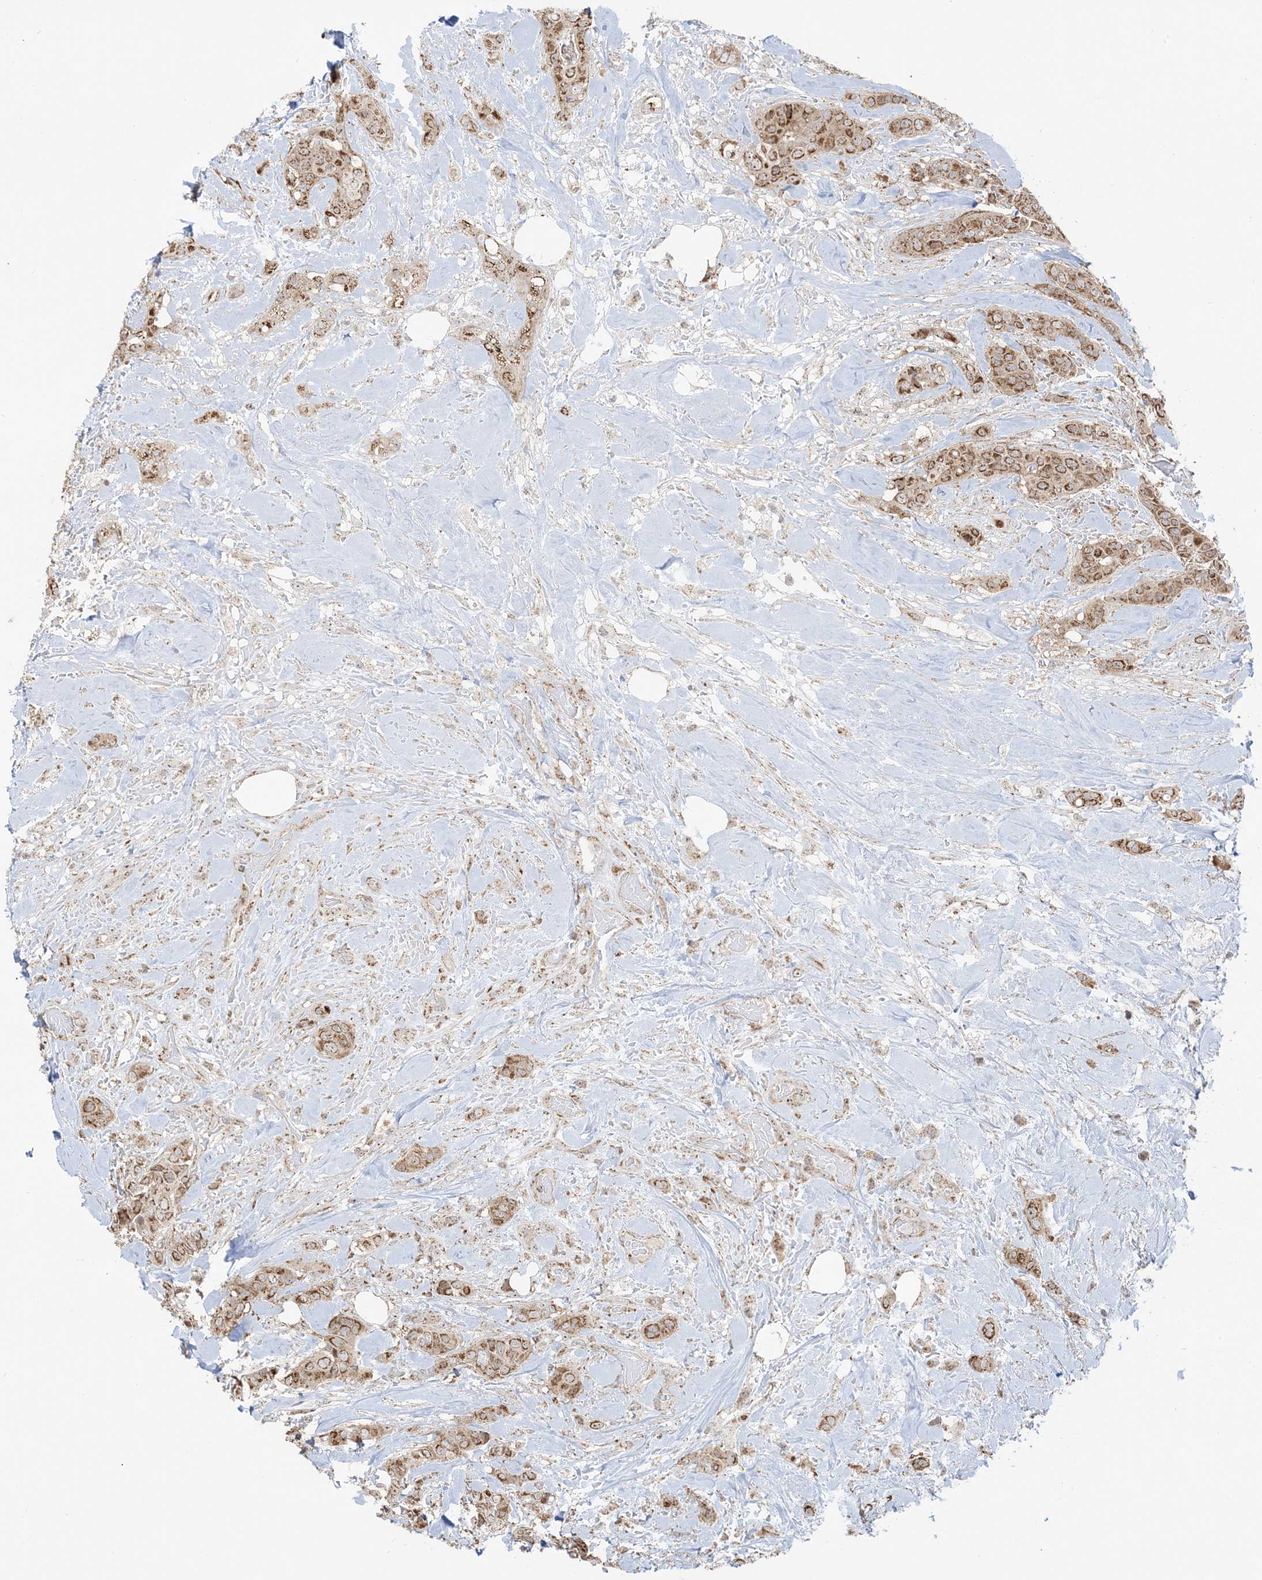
{"staining": {"intensity": "moderate", "quantity": ">75%", "location": "cytoplasmic/membranous"}, "tissue": "breast cancer", "cell_type": "Tumor cells", "image_type": "cancer", "snomed": [{"axis": "morphology", "description": "Lobular carcinoma"}, {"axis": "topography", "description": "Breast"}], "caption": "Lobular carcinoma (breast) was stained to show a protein in brown. There is medium levels of moderate cytoplasmic/membranous staining in about >75% of tumor cells. (IHC, brightfield microscopy, high magnification).", "gene": "MAPKBP1", "patient": {"sex": "female", "age": 51}}